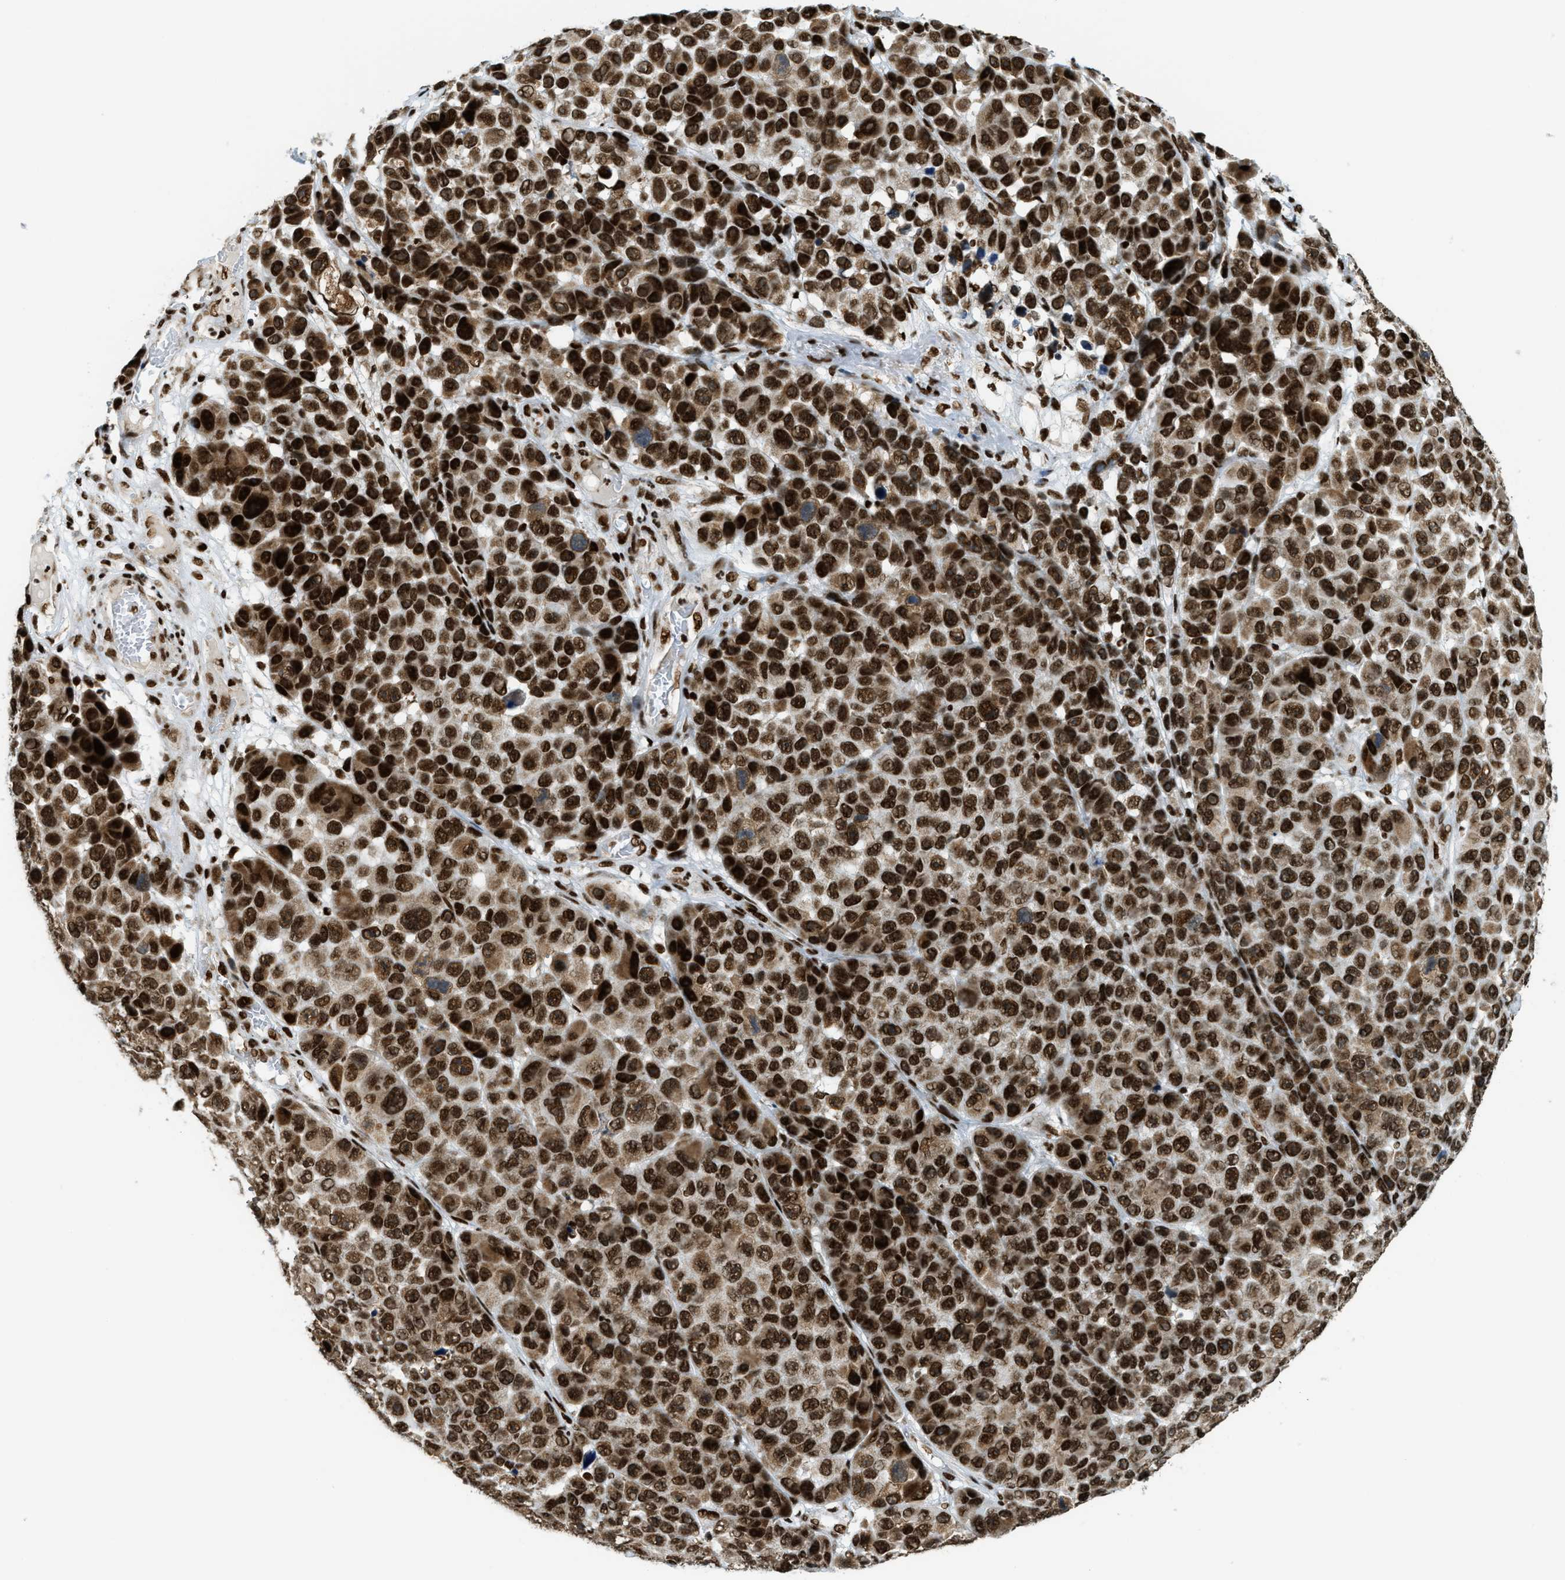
{"staining": {"intensity": "strong", "quantity": ">75%", "location": "nuclear"}, "tissue": "melanoma", "cell_type": "Tumor cells", "image_type": "cancer", "snomed": [{"axis": "morphology", "description": "Malignant melanoma, NOS"}, {"axis": "topography", "description": "Skin"}], "caption": "This photomicrograph demonstrates immunohistochemistry (IHC) staining of melanoma, with high strong nuclear expression in about >75% of tumor cells.", "gene": "GABPB1", "patient": {"sex": "male", "age": 53}}